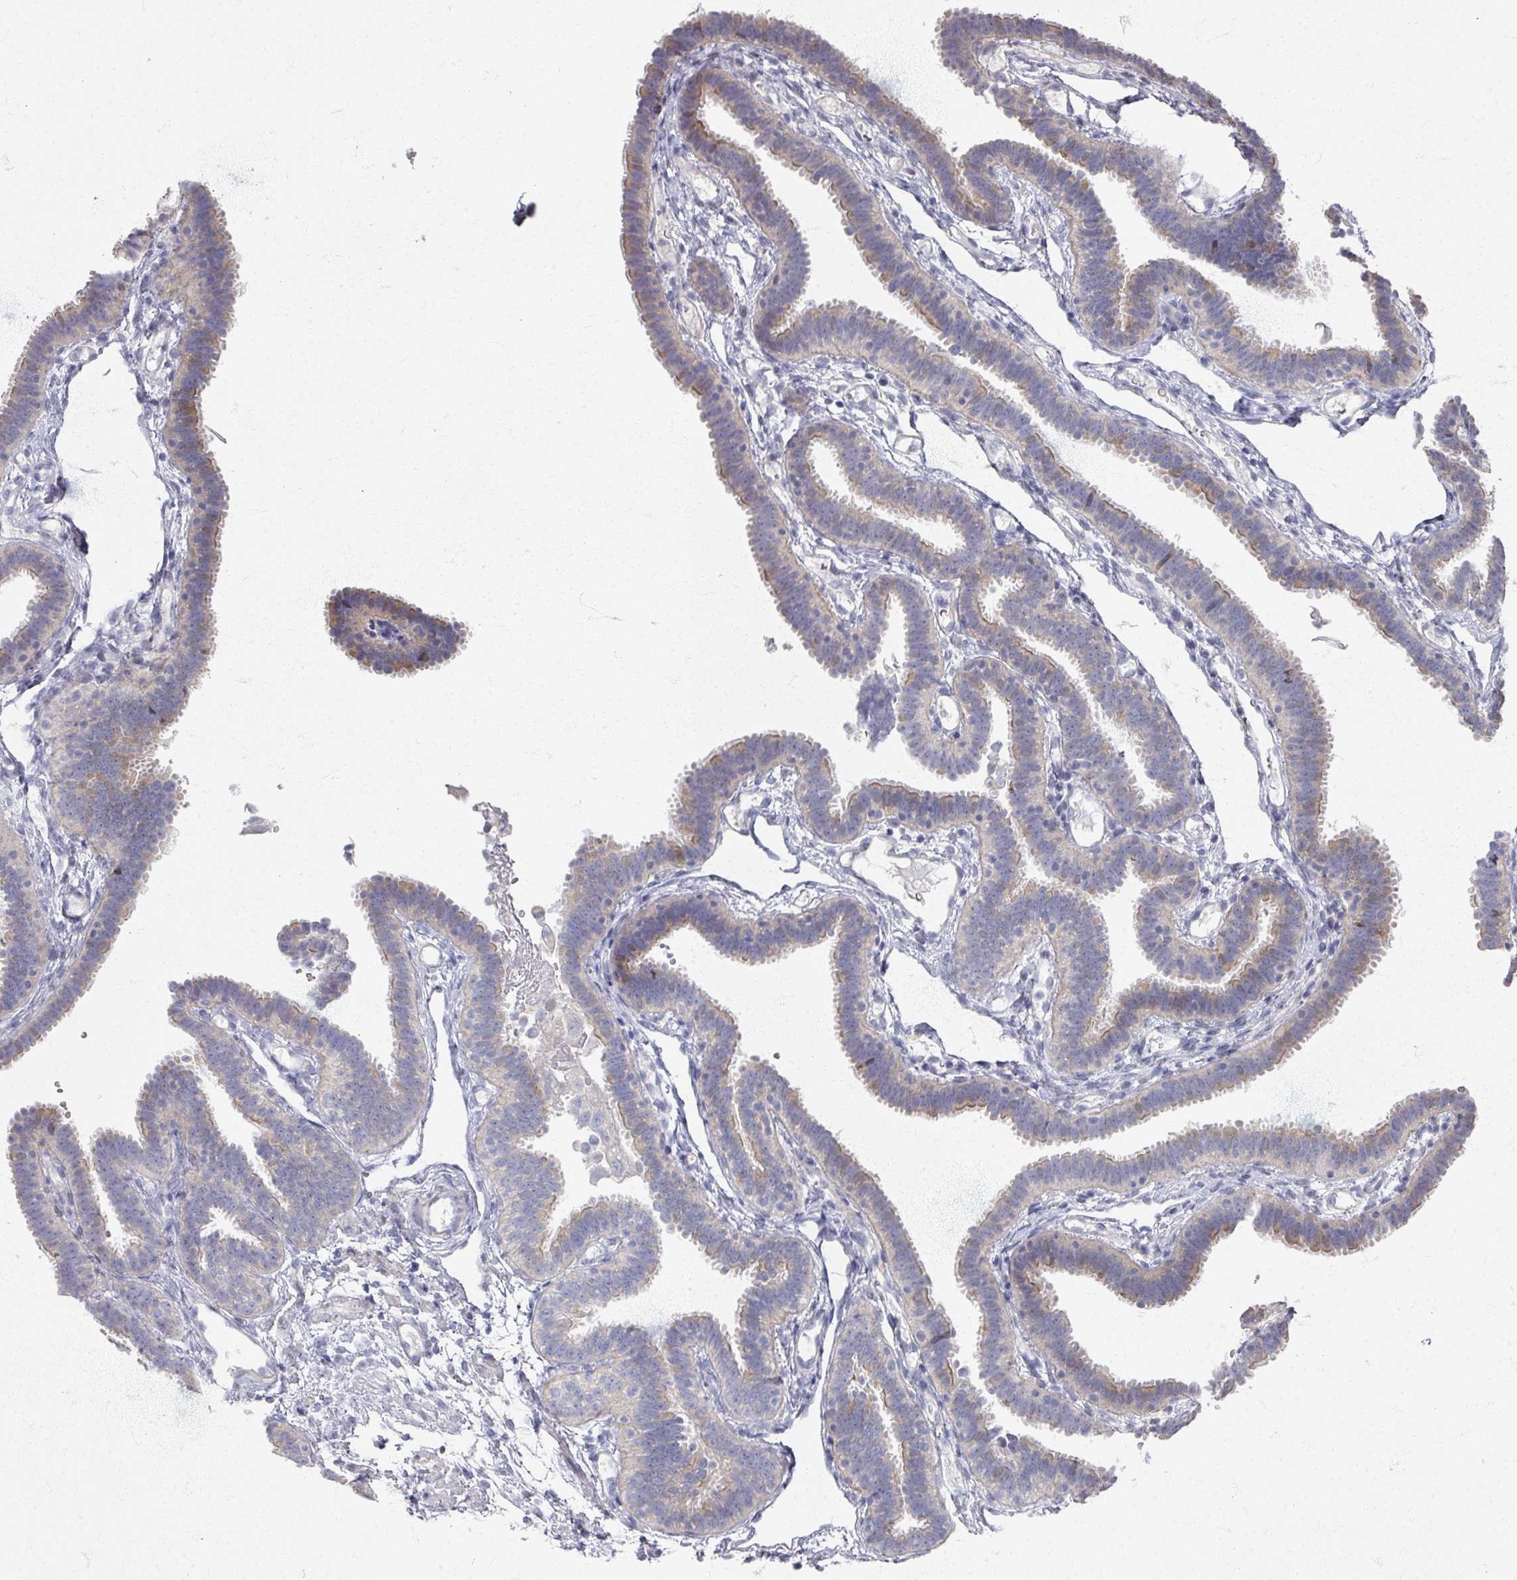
{"staining": {"intensity": "weak", "quantity": "25%-75%", "location": "cytoplasmic/membranous"}, "tissue": "fallopian tube", "cell_type": "Glandular cells", "image_type": "normal", "snomed": [{"axis": "morphology", "description": "Normal tissue, NOS"}, {"axis": "topography", "description": "Fallopian tube"}], "caption": "Immunohistochemistry (IHC) (DAB (3,3'-diaminobenzidine)) staining of normal fallopian tube displays weak cytoplasmic/membranous protein expression in about 25%-75% of glandular cells. (DAB = brown stain, brightfield microscopy at high magnification).", "gene": "TTYH3", "patient": {"sex": "female", "age": 37}}